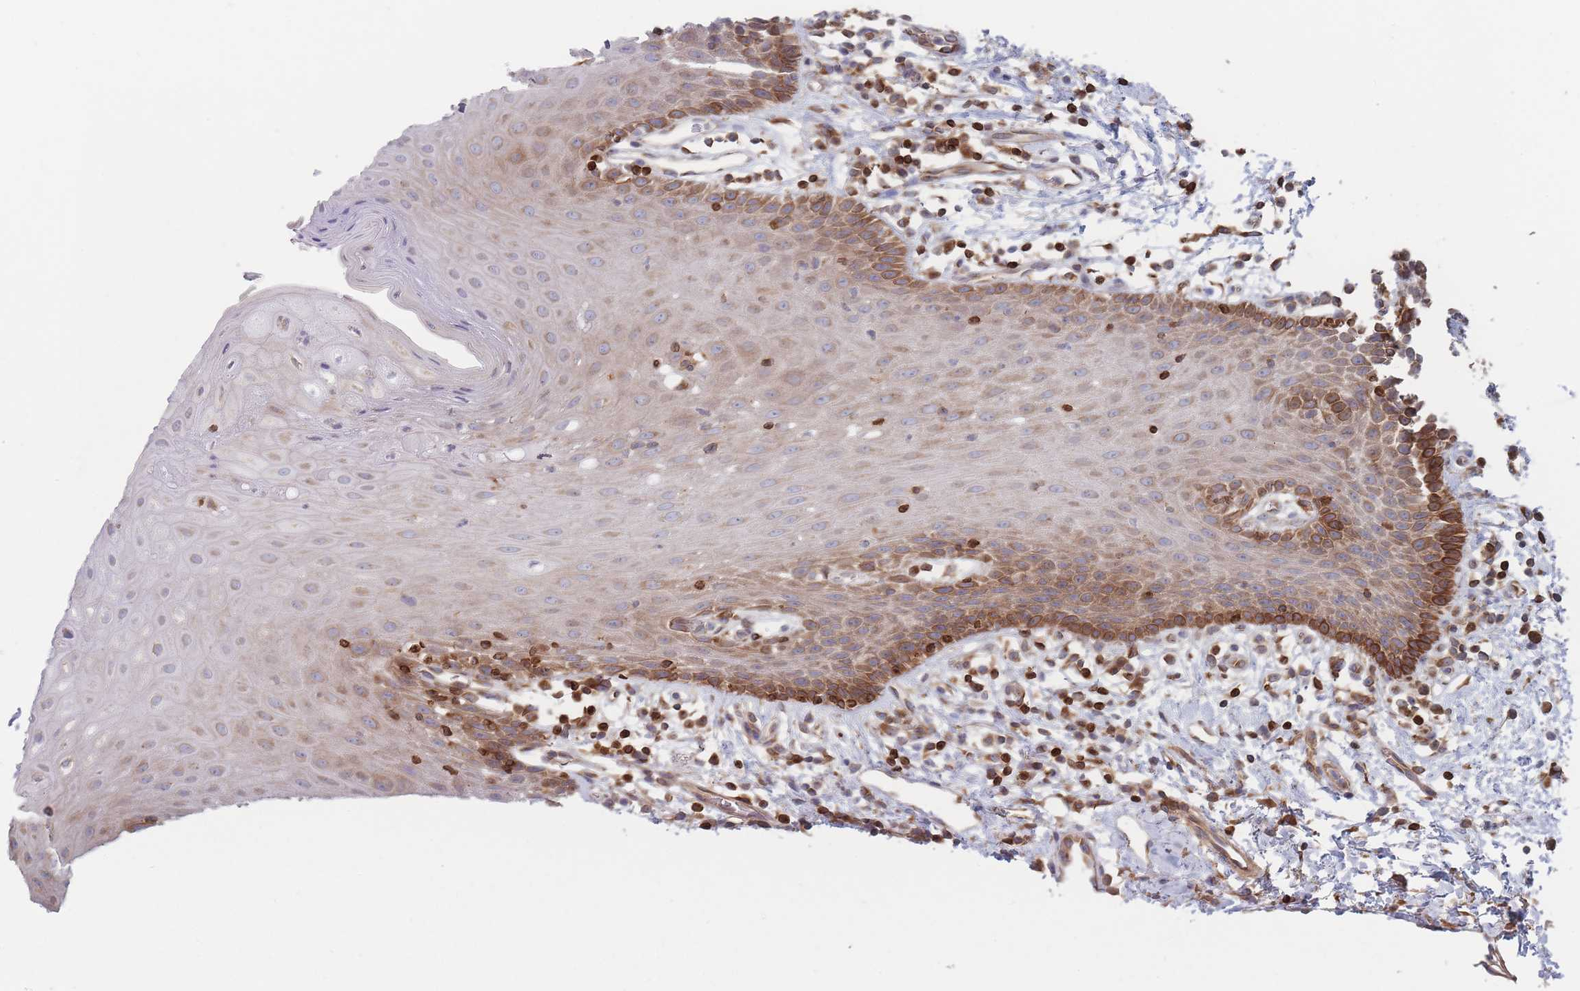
{"staining": {"intensity": "strong", "quantity": "<25%", "location": "cytoplasmic/membranous"}, "tissue": "oral mucosa", "cell_type": "Squamous epithelial cells", "image_type": "normal", "snomed": [{"axis": "morphology", "description": "Normal tissue, NOS"}, {"axis": "topography", "description": "Oral tissue"}, {"axis": "topography", "description": "Tounge, NOS"}], "caption": "Immunohistochemistry (IHC) histopathology image of benign oral mucosa: oral mucosa stained using IHC reveals medium levels of strong protein expression localized specifically in the cytoplasmic/membranous of squamous epithelial cells, appearing as a cytoplasmic/membranous brown color.", "gene": "KDSR", "patient": {"sex": "female", "age": 59}}